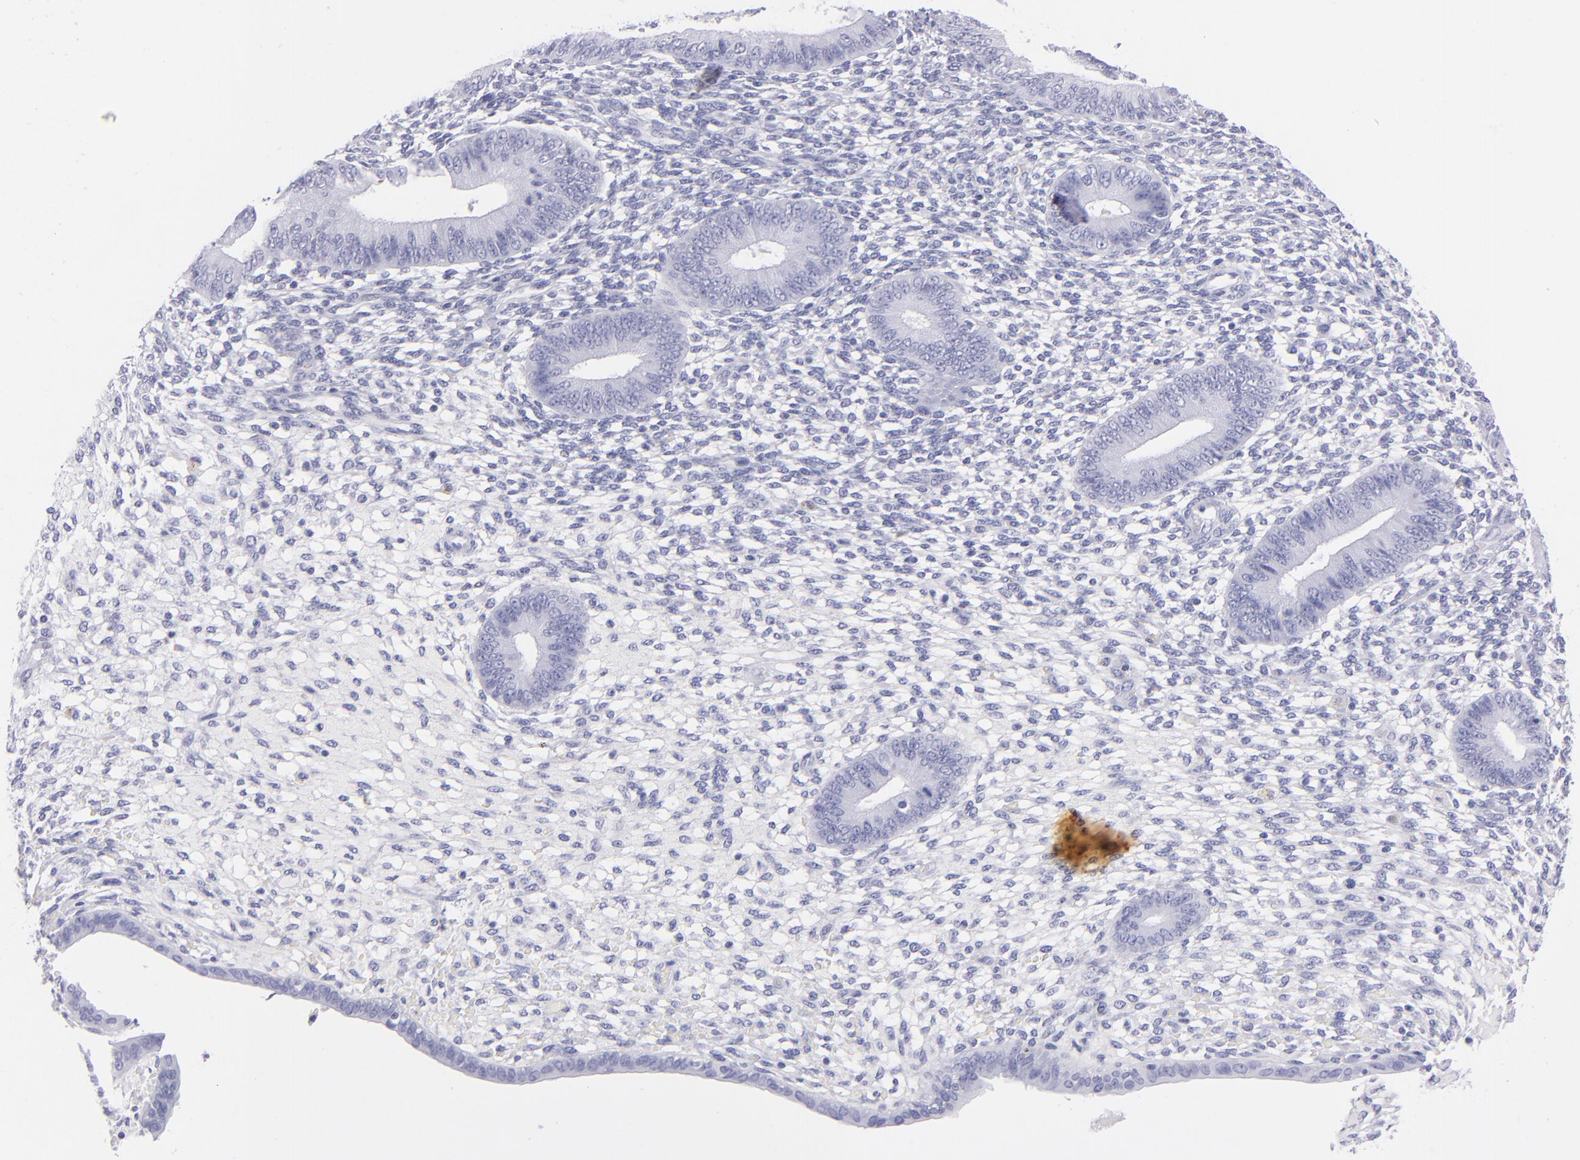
{"staining": {"intensity": "negative", "quantity": "none", "location": "none"}, "tissue": "endometrium", "cell_type": "Cells in endometrial stroma", "image_type": "normal", "snomed": [{"axis": "morphology", "description": "Normal tissue, NOS"}, {"axis": "topography", "description": "Endometrium"}], "caption": "DAB immunohistochemical staining of normal human endometrium reveals no significant staining in cells in endometrial stroma.", "gene": "PRPH", "patient": {"sex": "female", "age": 42}}